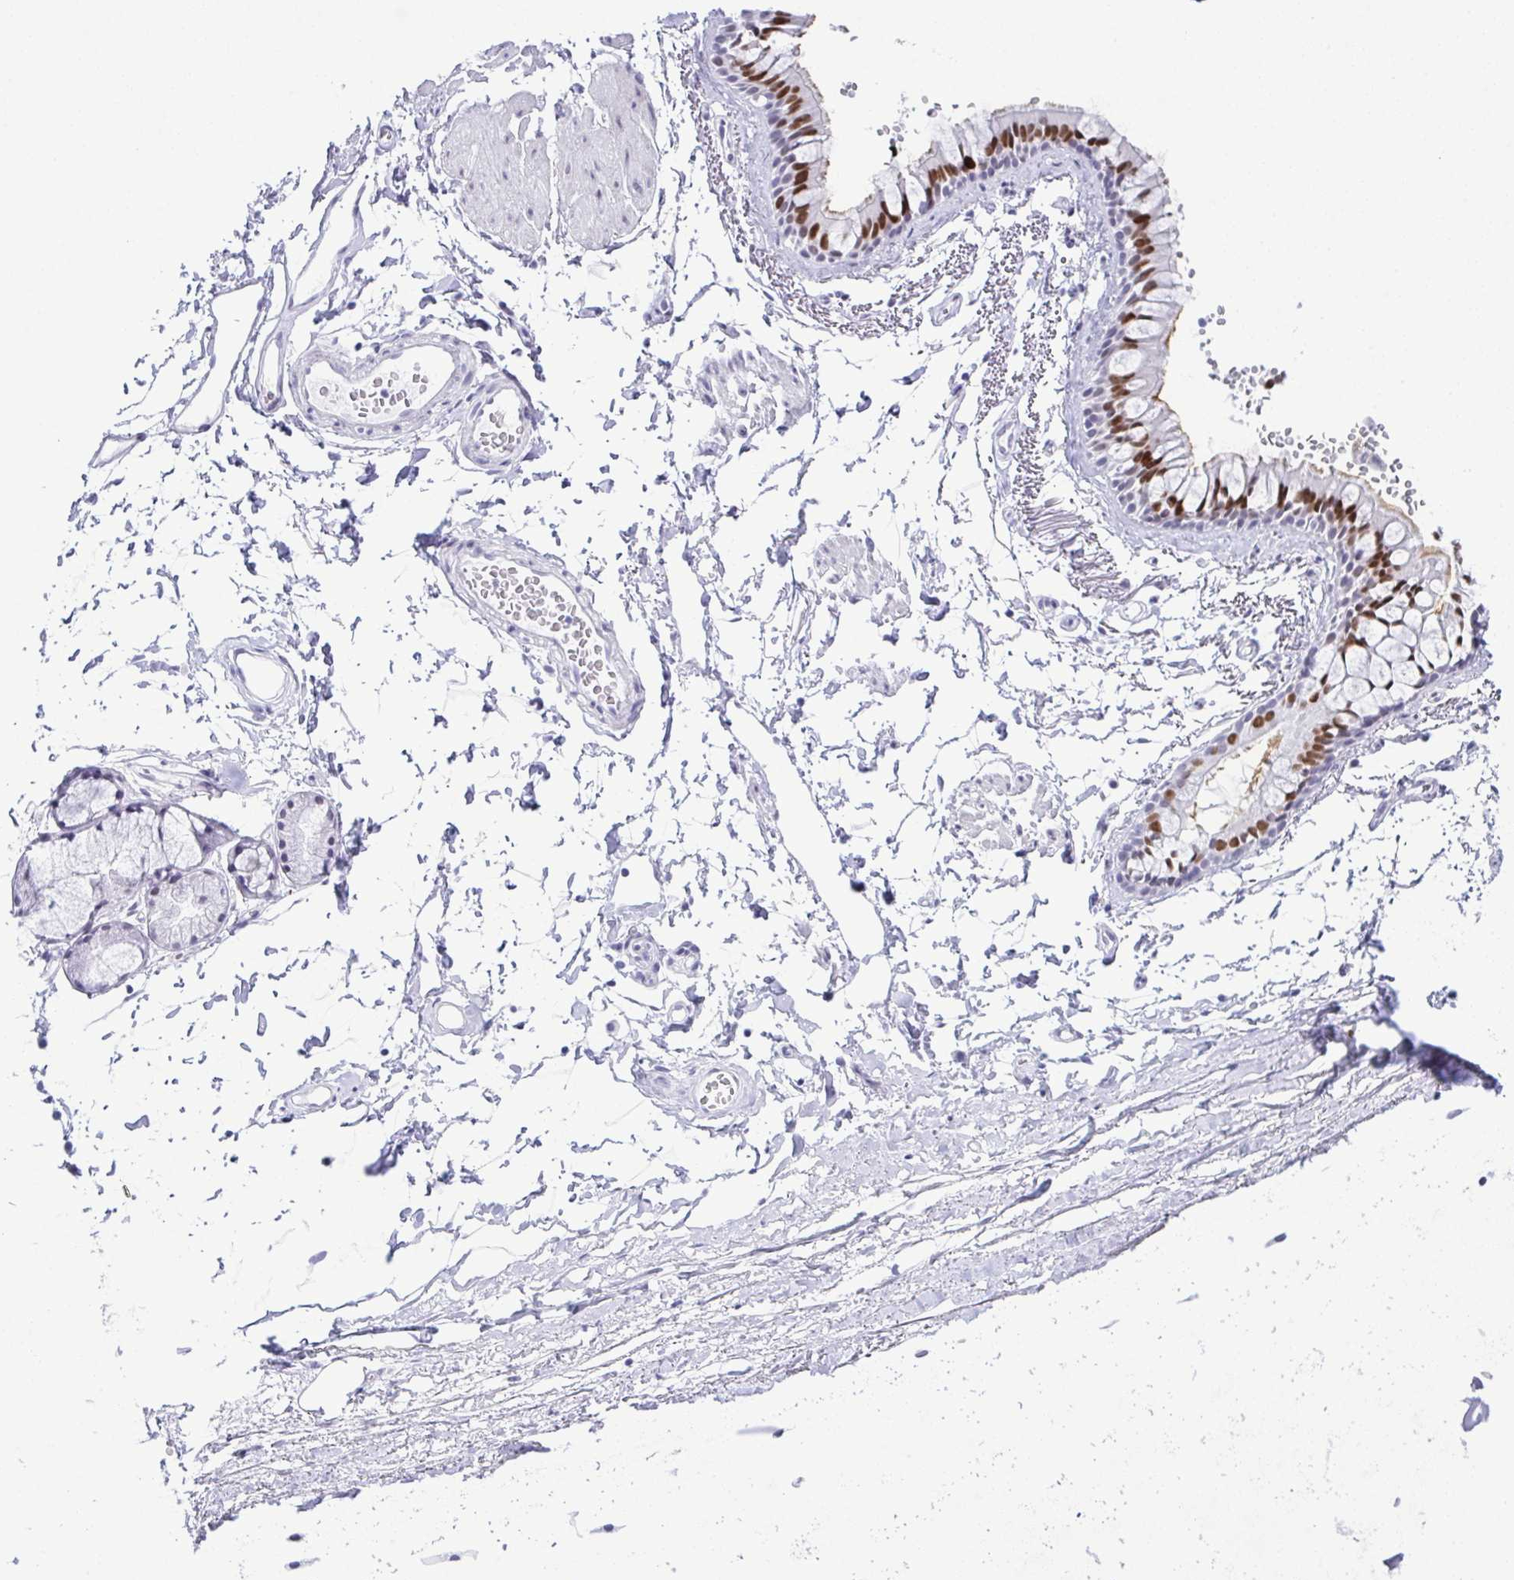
{"staining": {"intensity": "strong", "quantity": "25%-75%", "location": "nuclear"}, "tissue": "bronchus", "cell_type": "Respiratory epithelial cells", "image_type": "normal", "snomed": [{"axis": "morphology", "description": "Normal tissue, NOS"}, {"axis": "topography", "description": "Cartilage tissue"}, {"axis": "topography", "description": "Bronchus"}, {"axis": "topography", "description": "Peripheral nerve tissue"}], "caption": "Immunohistochemistry photomicrograph of benign human bronchus stained for a protein (brown), which displays high levels of strong nuclear staining in approximately 25%-75% of respiratory epithelial cells.", "gene": "SUGP2", "patient": {"sex": "female", "age": 59}}